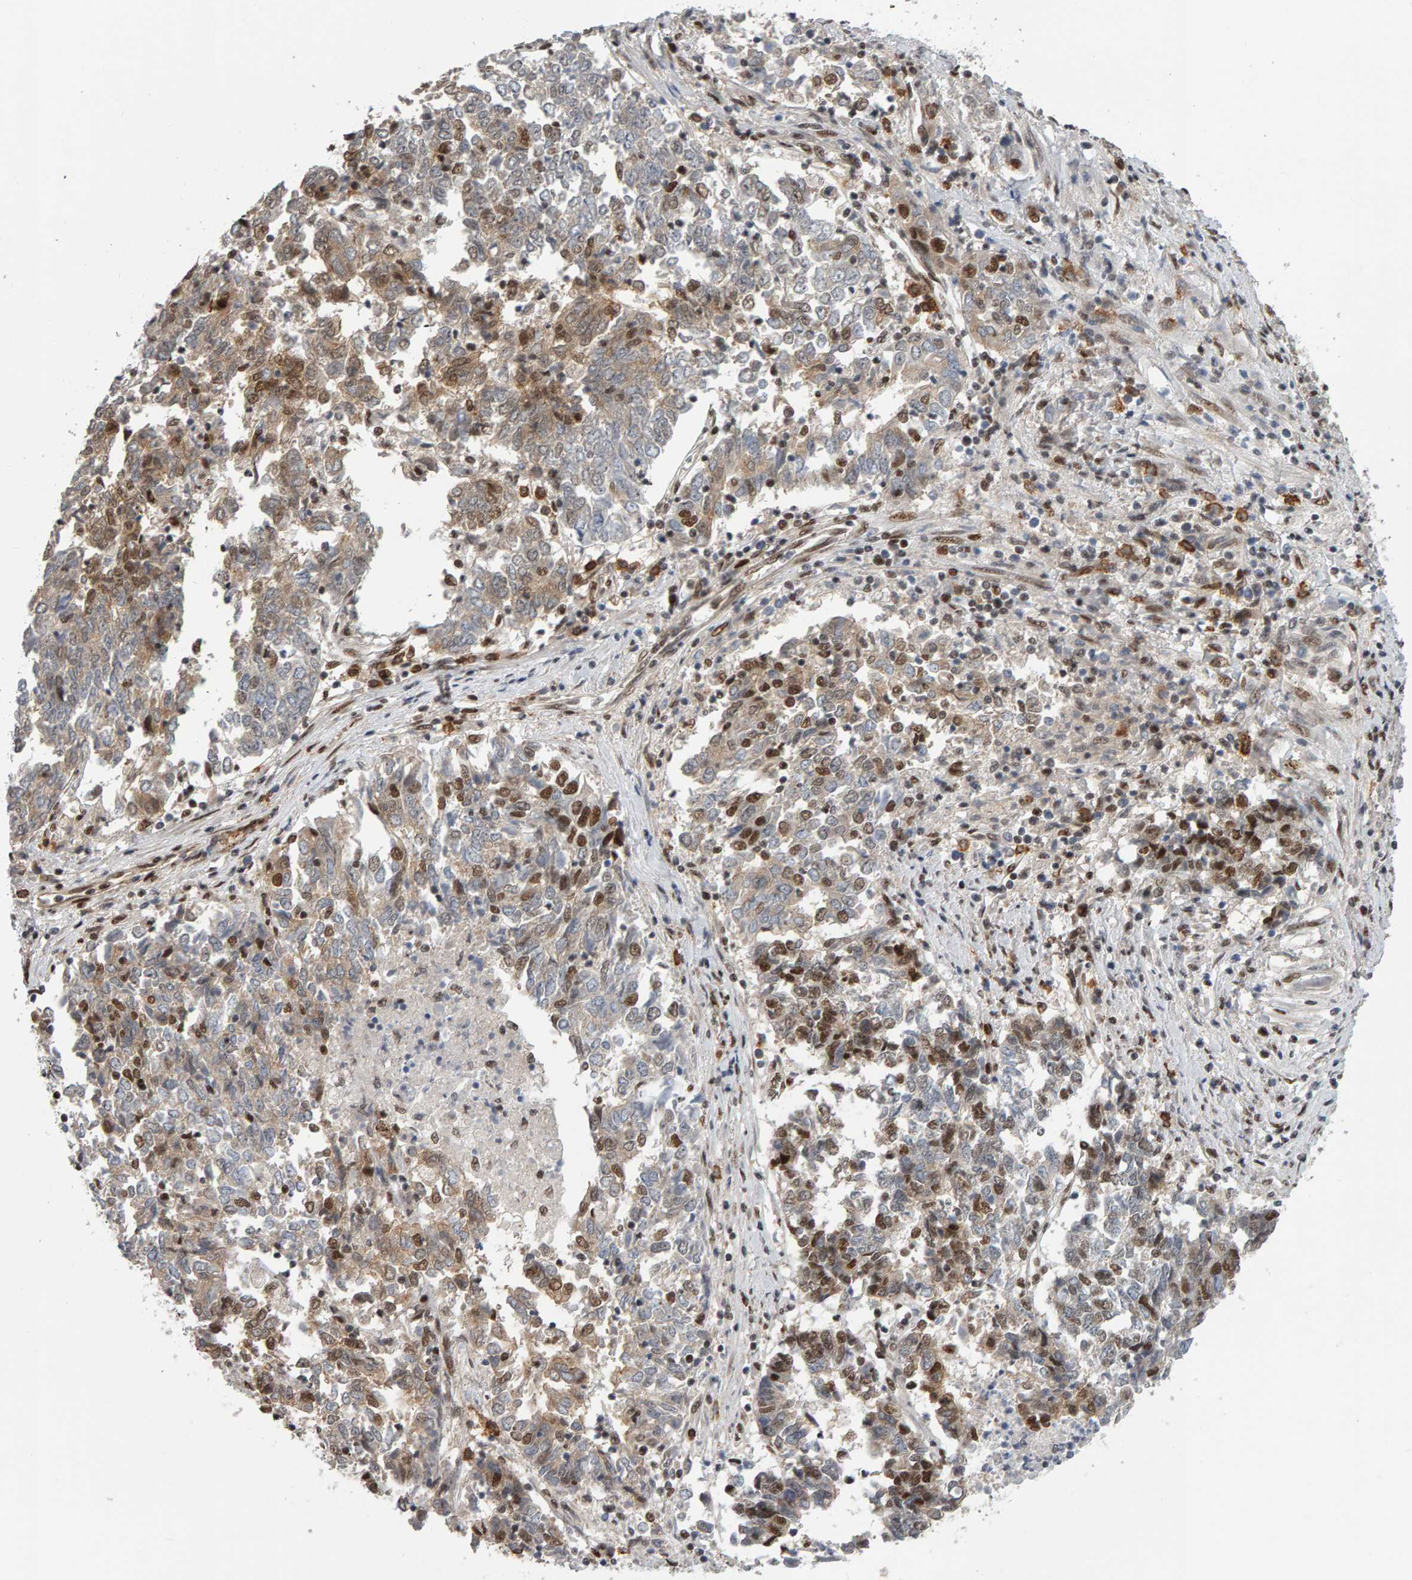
{"staining": {"intensity": "moderate", "quantity": ">75%", "location": "nuclear"}, "tissue": "endometrial cancer", "cell_type": "Tumor cells", "image_type": "cancer", "snomed": [{"axis": "morphology", "description": "Adenocarcinoma, NOS"}, {"axis": "topography", "description": "Endometrium"}], "caption": "Moderate nuclear positivity for a protein is identified in approximately >75% of tumor cells of endometrial adenocarcinoma using IHC.", "gene": "ATF7IP", "patient": {"sex": "female", "age": 80}}